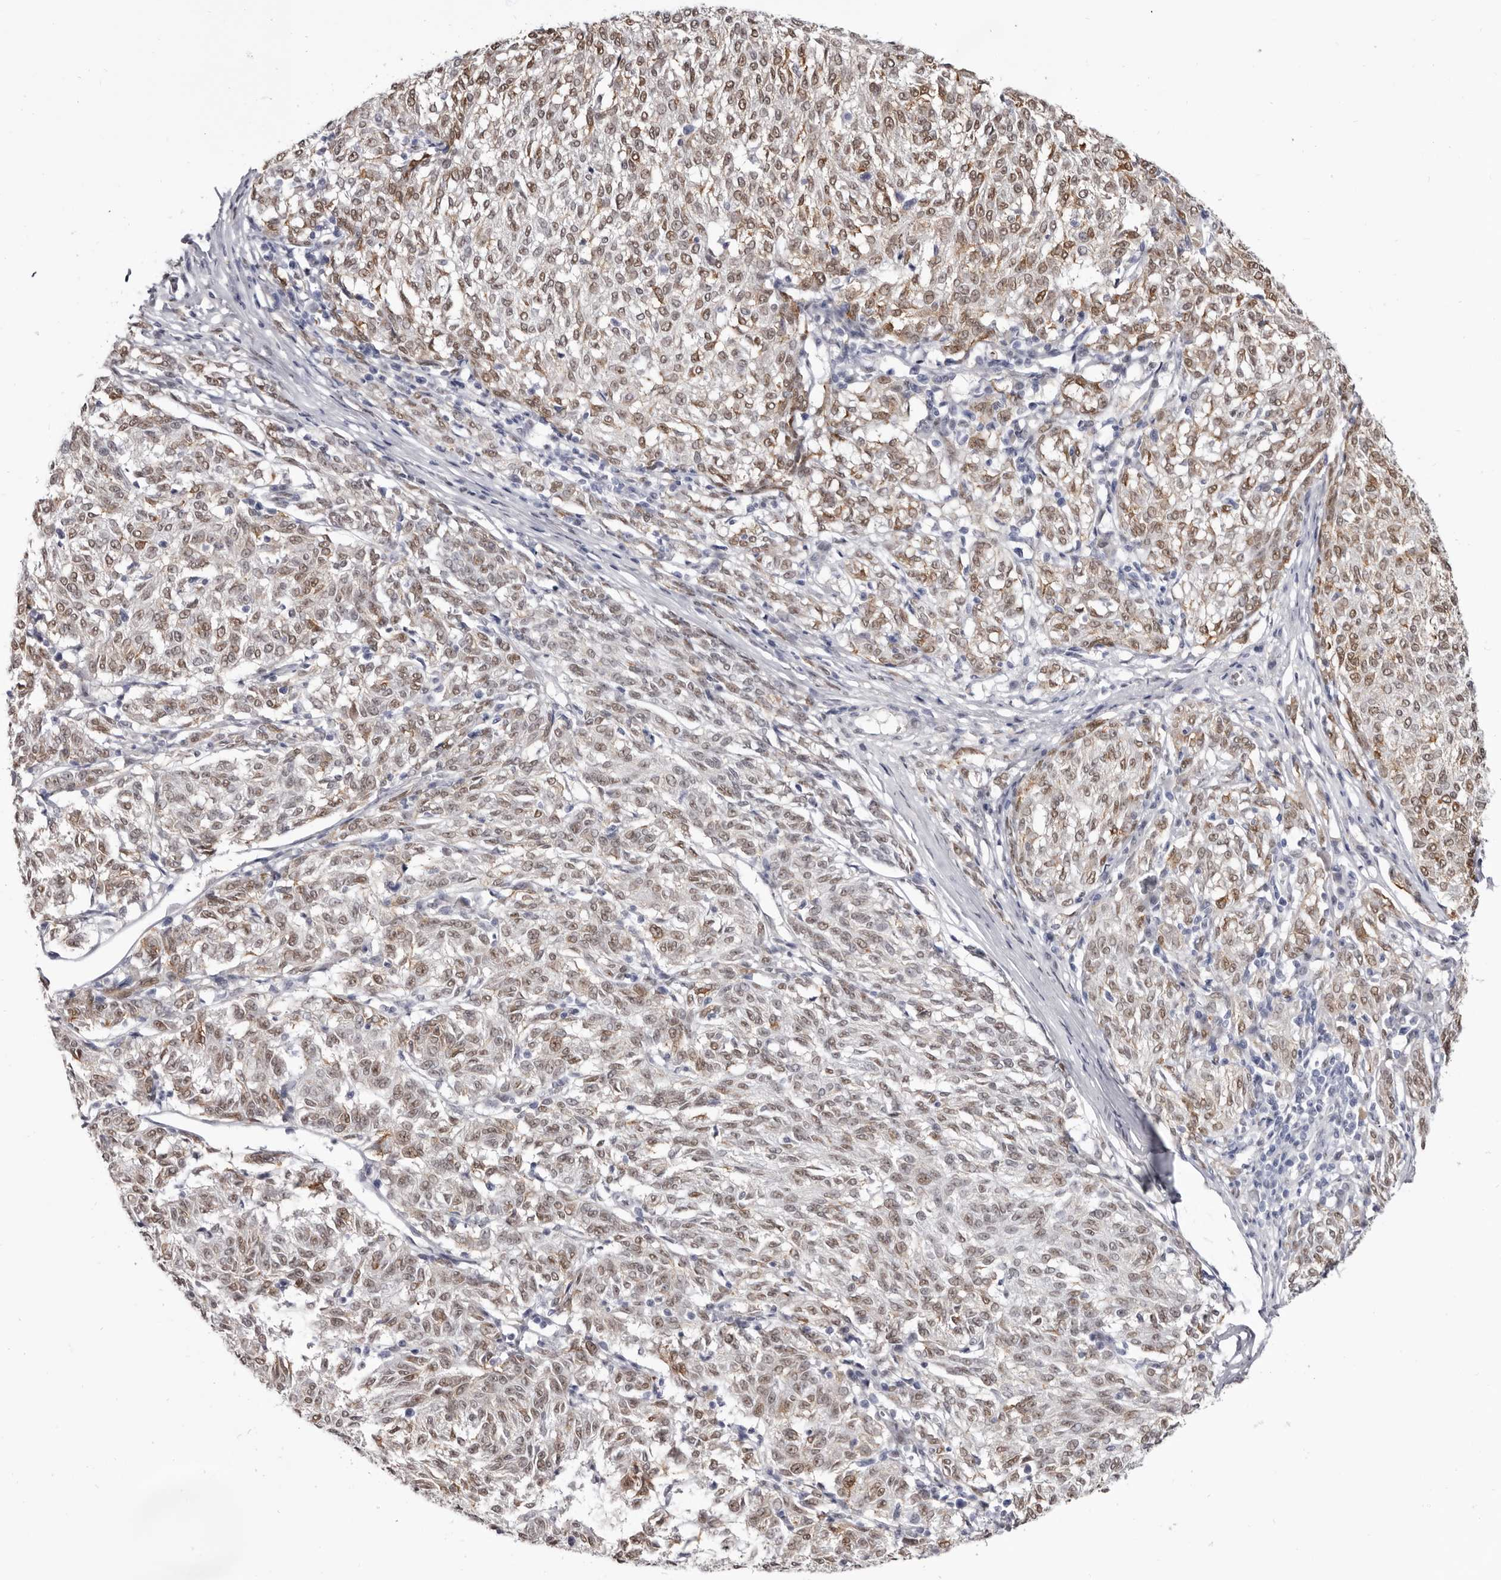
{"staining": {"intensity": "moderate", "quantity": ">75%", "location": "nuclear"}, "tissue": "melanoma", "cell_type": "Tumor cells", "image_type": "cancer", "snomed": [{"axis": "morphology", "description": "Malignant melanoma, NOS"}, {"axis": "topography", "description": "Skin"}], "caption": "DAB (3,3'-diaminobenzidine) immunohistochemical staining of human melanoma reveals moderate nuclear protein staining in about >75% of tumor cells.", "gene": "ZNF326", "patient": {"sex": "female", "age": 72}}